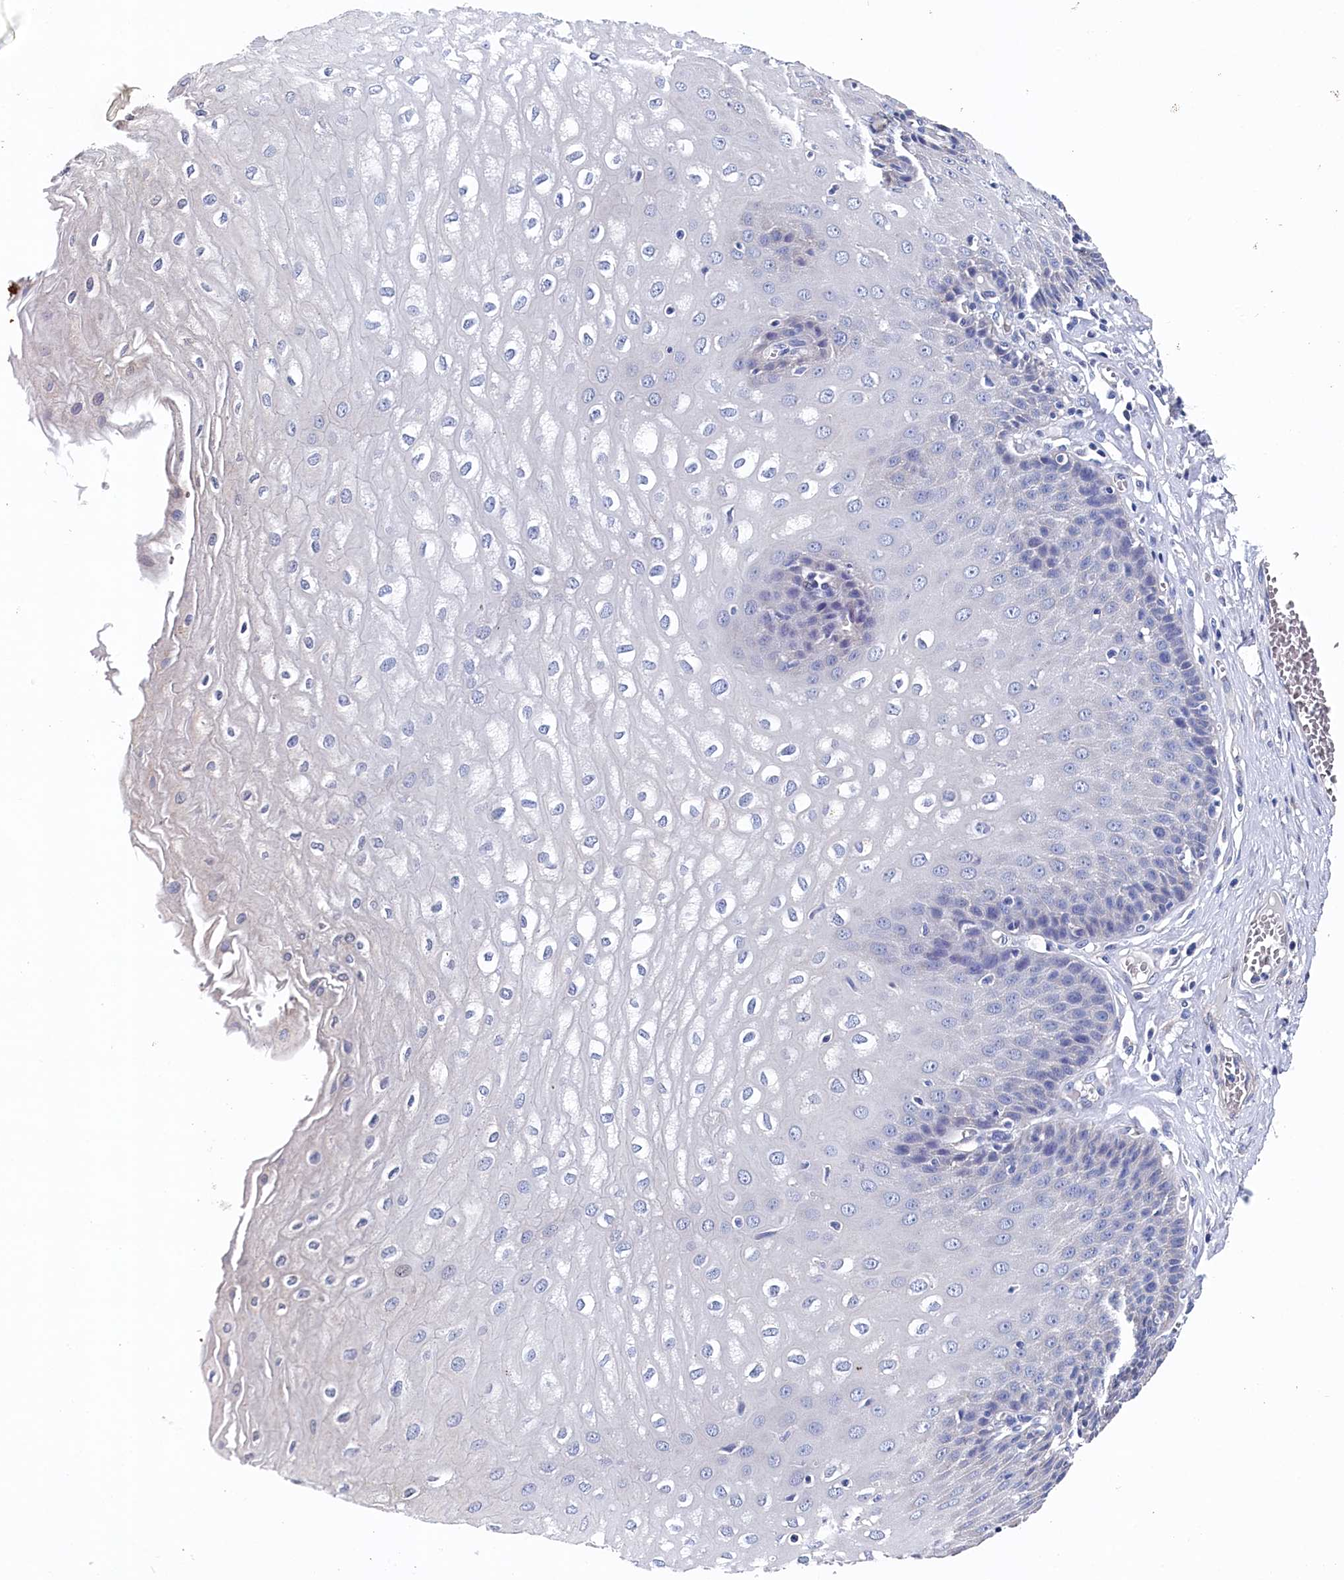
{"staining": {"intensity": "negative", "quantity": "none", "location": "none"}, "tissue": "esophagus", "cell_type": "Squamous epithelial cells", "image_type": "normal", "snomed": [{"axis": "morphology", "description": "Normal tissue, NOS"}, {"axis": "topography", "description": "Esophagus"}], "caption": "Protein analysis of unremarkable esophagus demonstrates no significant staining in squamous epithelial cells.", "gene": "BHMT", "patient": {"sex": "male", "age": 60}}